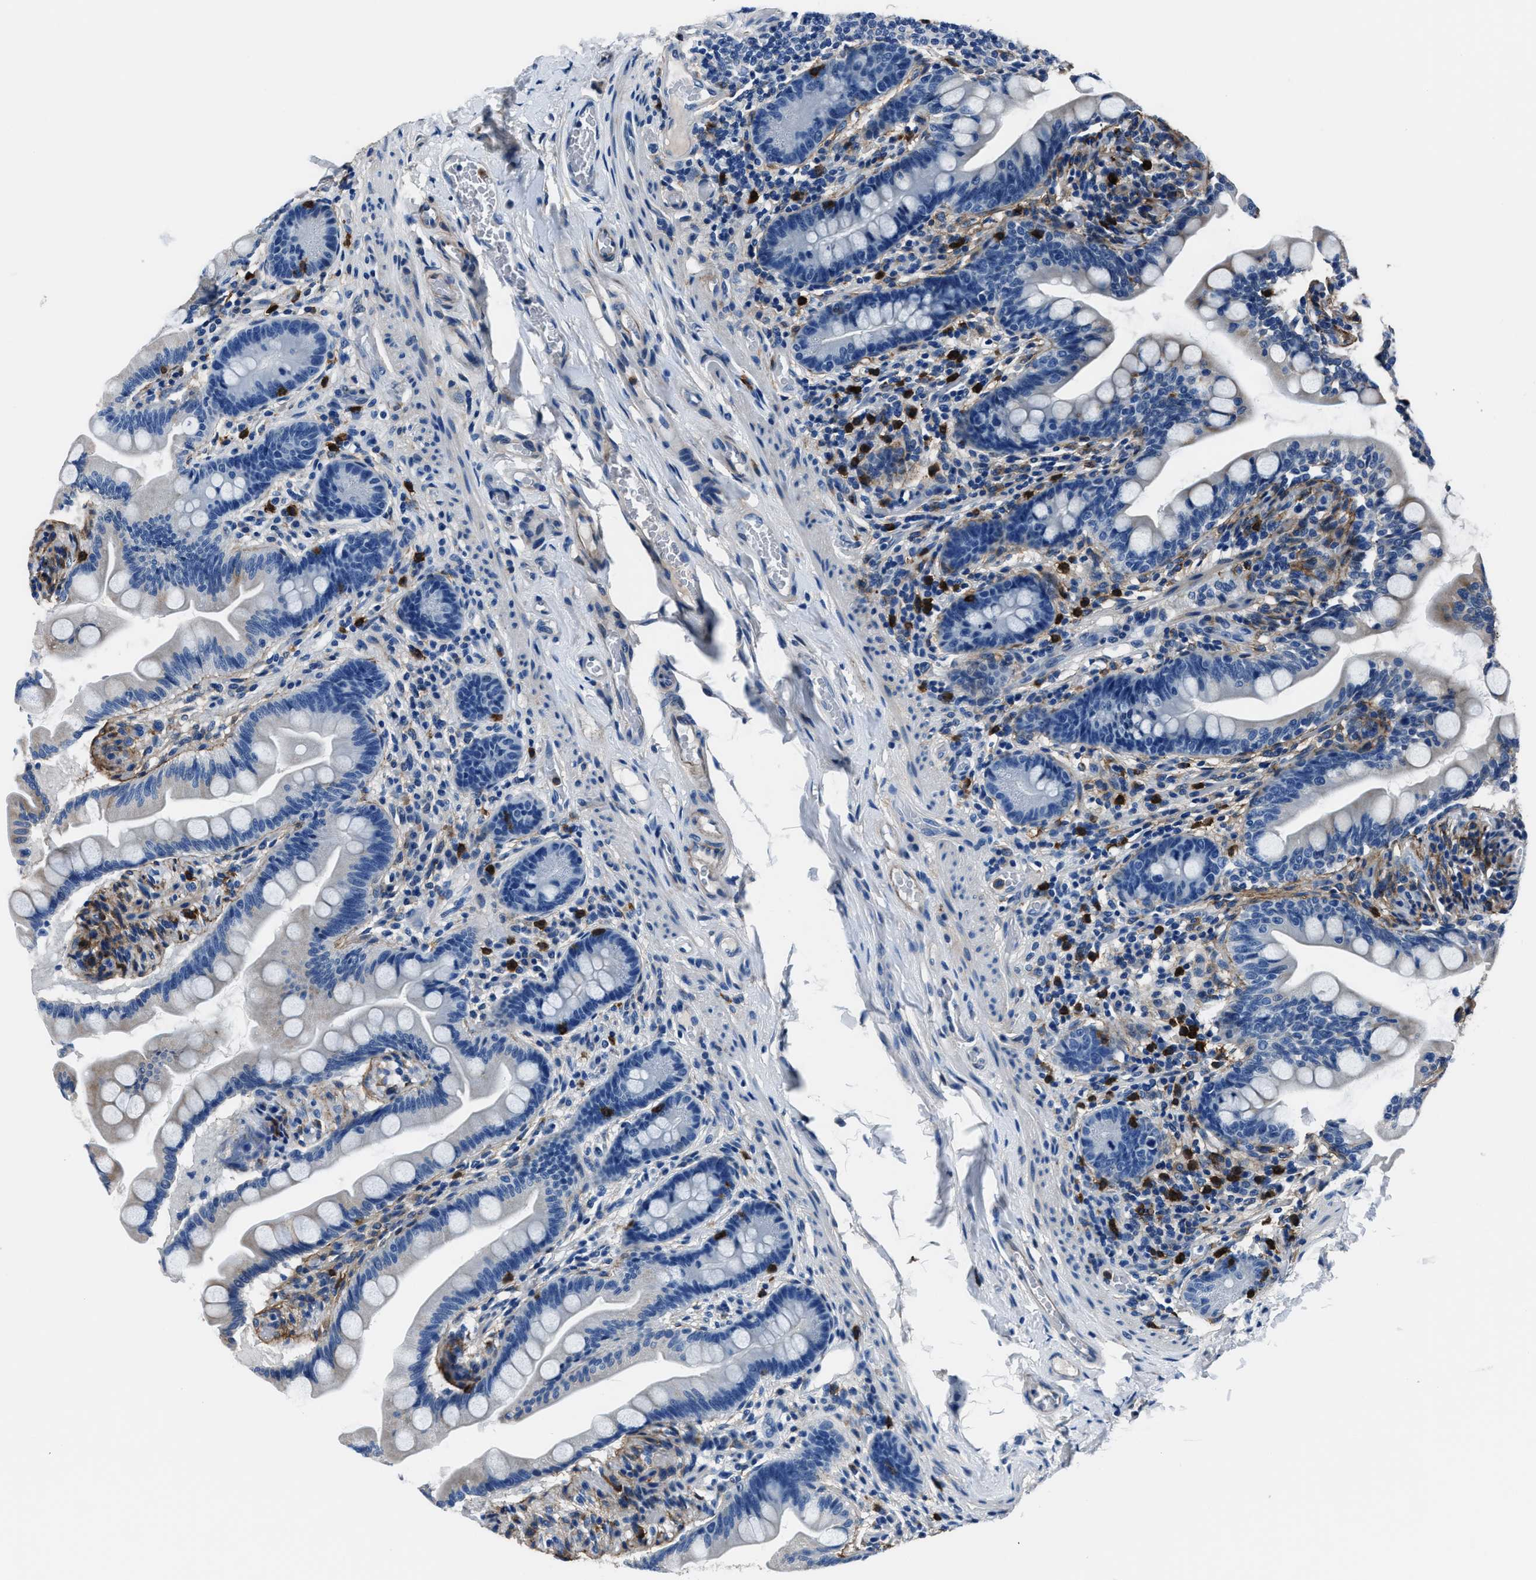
{"staining": {"intensity": "negative", "quantity": "none", "location": "none"}, "tissue": "small intestine", "cell_type": "Glandular cells", "image_type": "normal", "snomed": [{"axis": "morphology", "description": "Normal tissue, NOS"}, {"axis": "topography", "description": "Small intestine"}], "caption": "Immunohistochemical staining of normal human small intestine exhibits no significant expression in glandular cells. (DAB (3,3'-diaminobenzidine) IHC with hematoxylin counter stain).", "gene": "FGL2", "patient": {"sex": "female", "age": 56}}